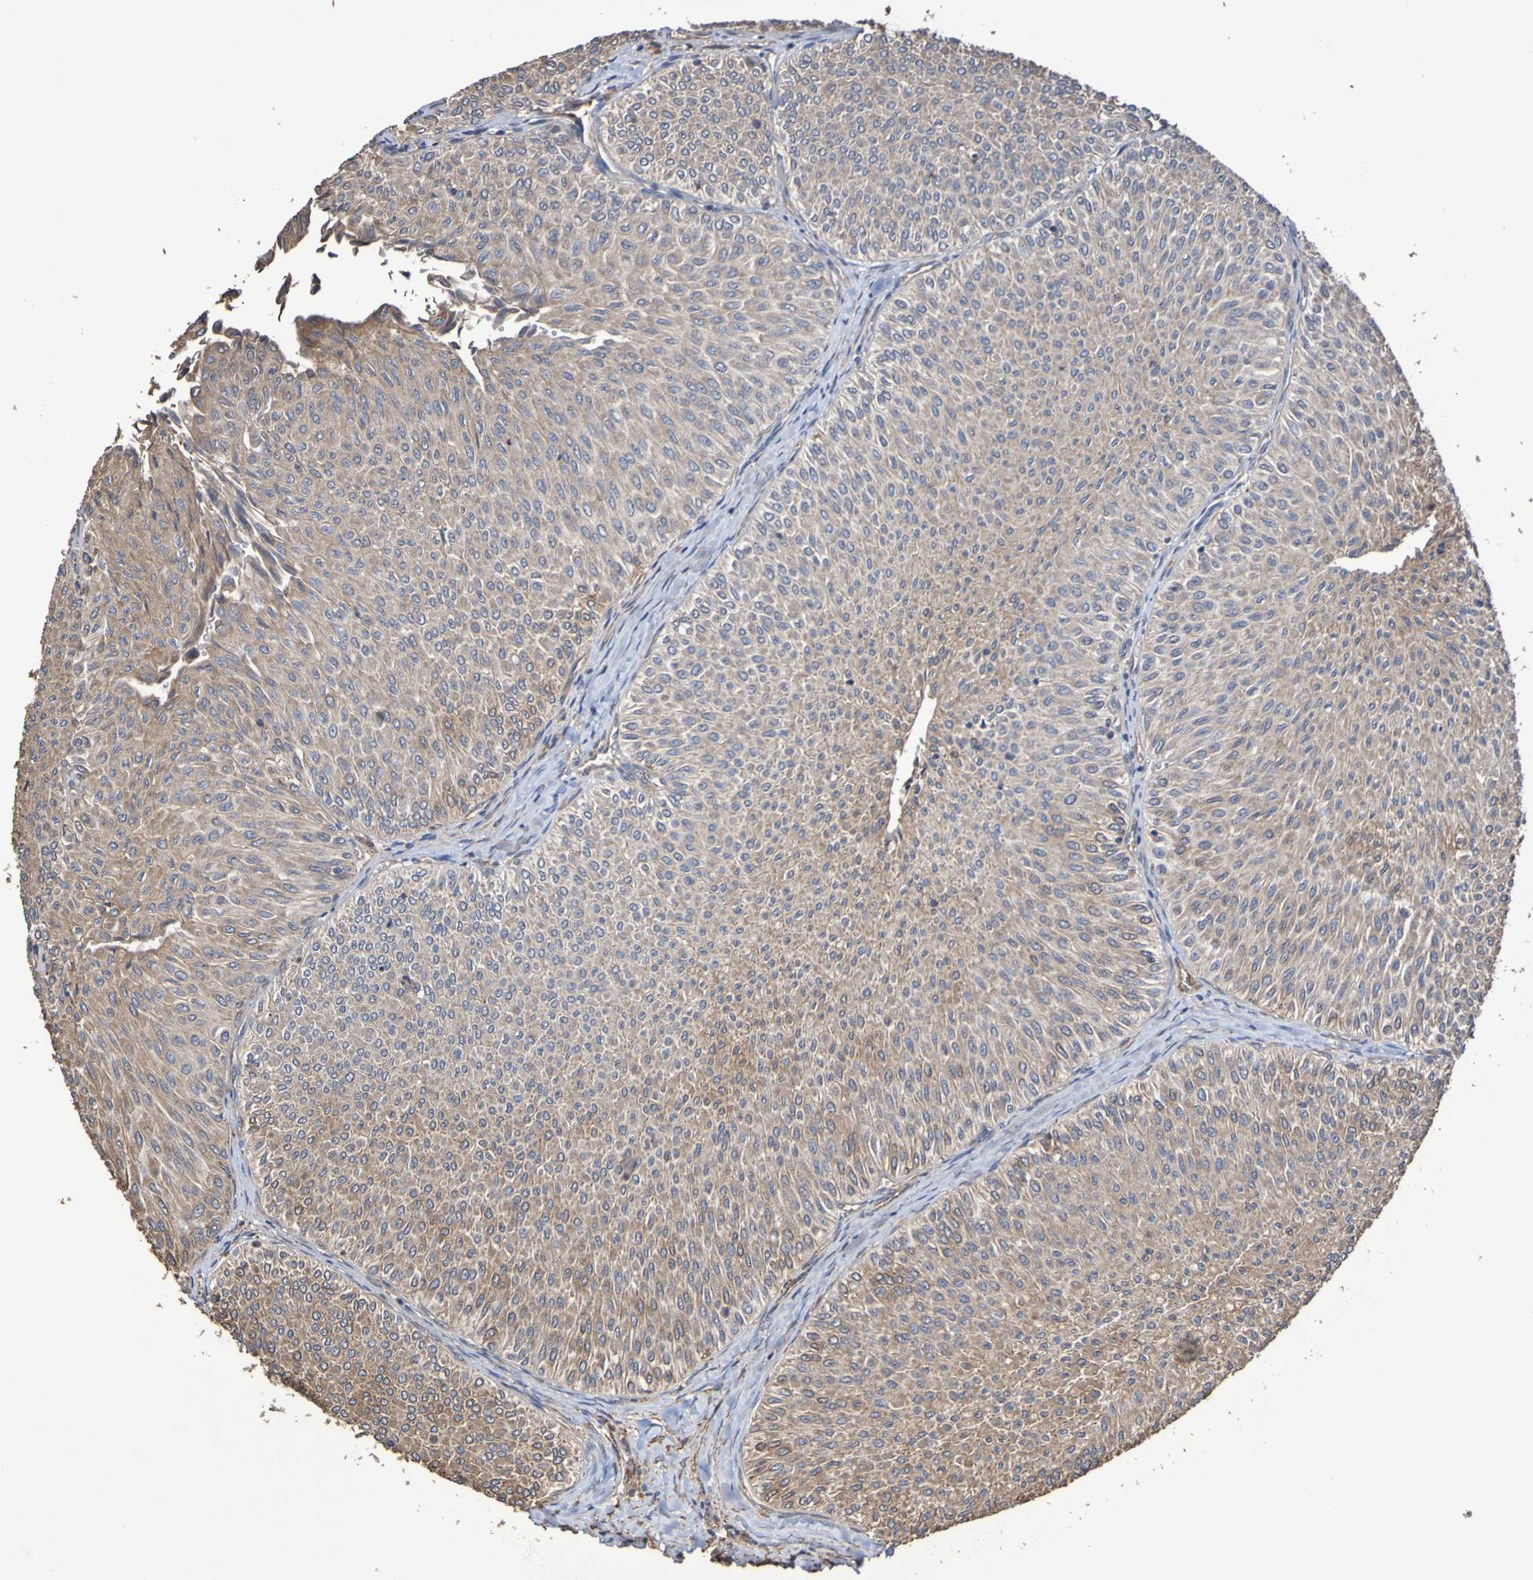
{"staining": {"intensity": "weak", "quantity": ">75%", "location": "cytoplasmic/membranous"}, "tissue": "urothelial cancer", "cell_type": "Tumor cells", "image_type": "cancer", "snomed": [{"axis": "morphology", "description": "Urothelial carcinoma, Low grade"}, {"axis": "topography", "description": "Urinary bladder"}], "caption": "Immunohistochemistry photomicrograph of neoplastic tissue: urothelial cancer stained using immunohistochemistry (IHC) demonstrates low levels of weak protein expression localized specifically in the cytoplasmic/membranous of tumor cells, appearing as a cytoplasmic/membranous brown color.", "gene": "RAB11A", "patient": {"sex": "male", "age": 78}}